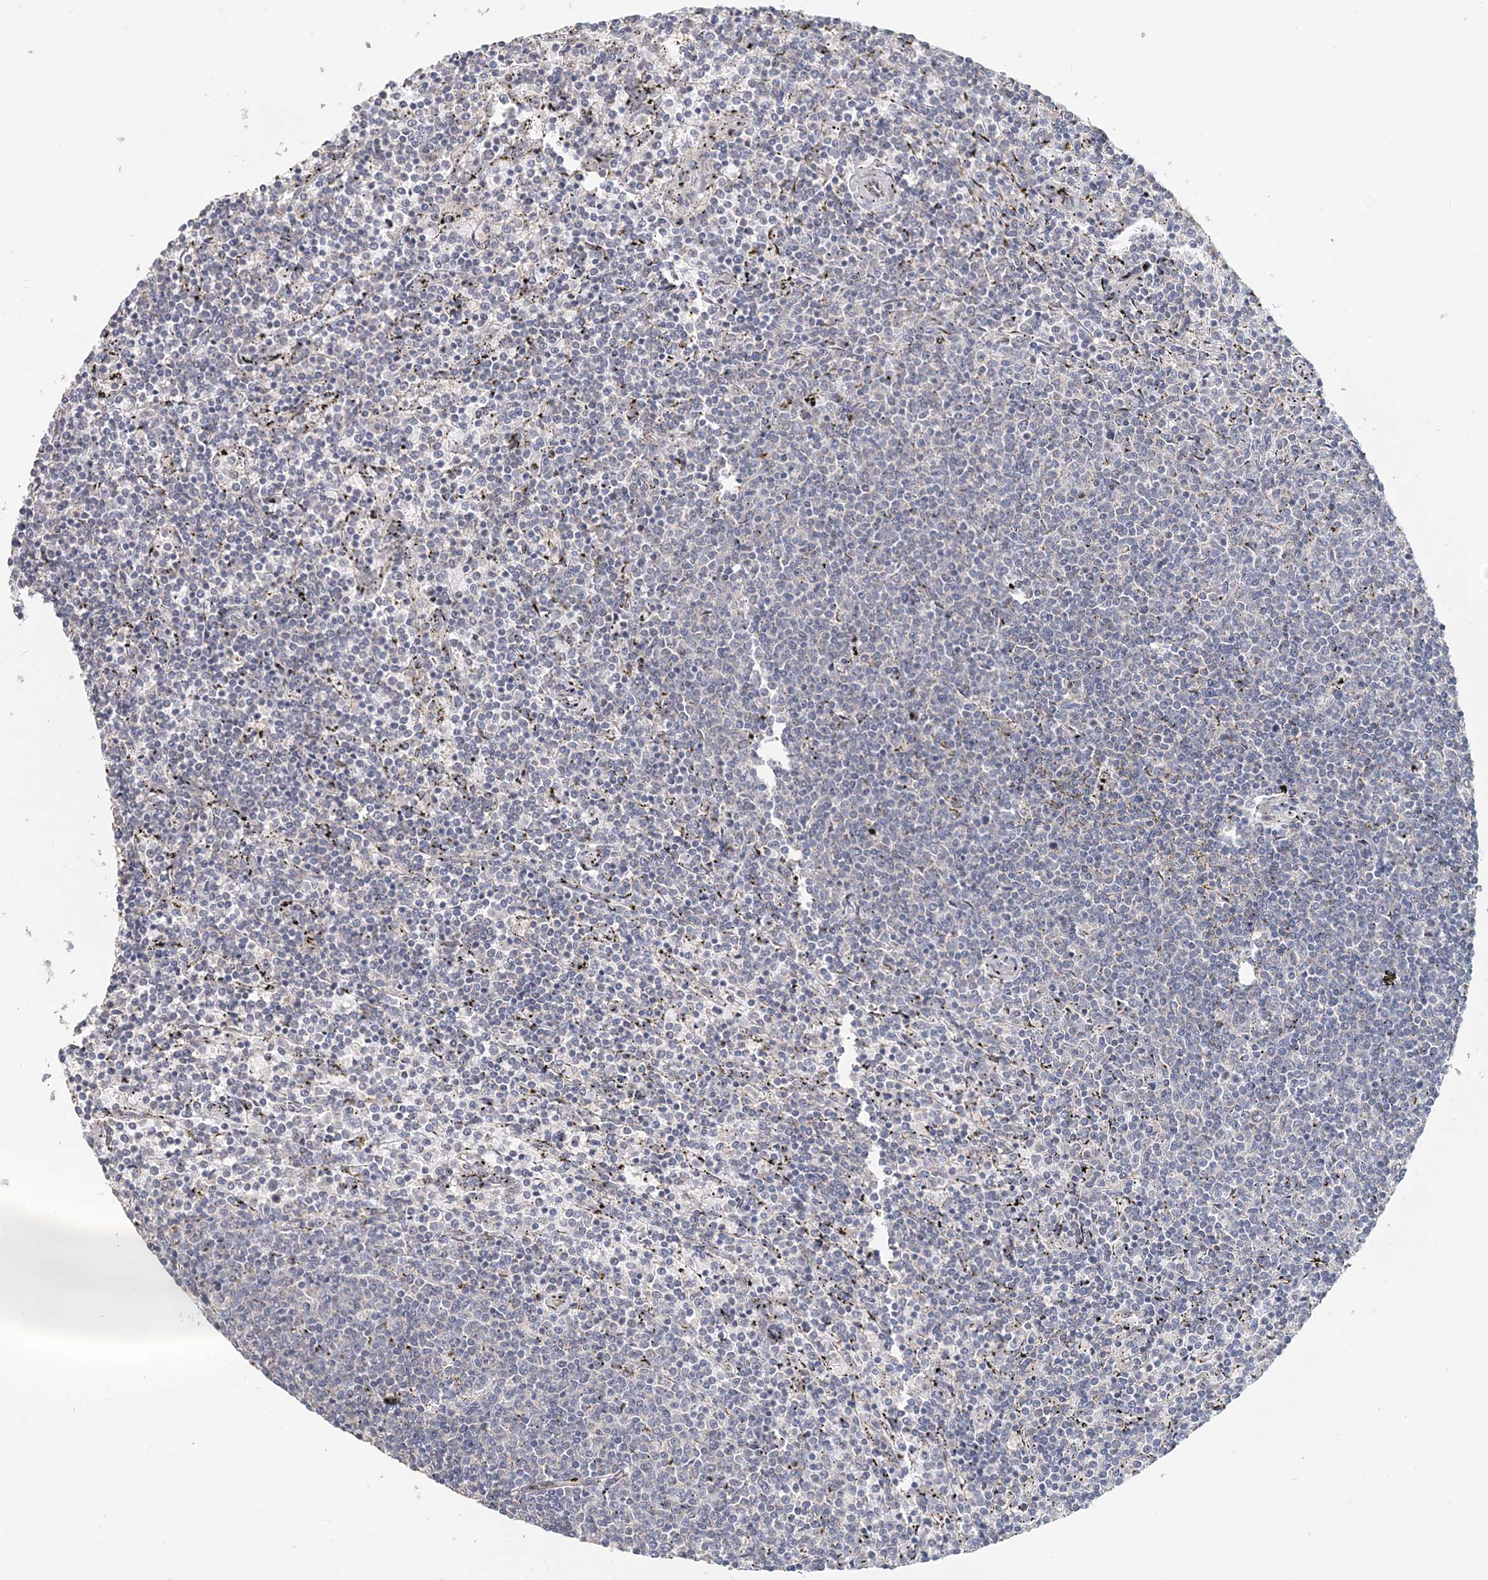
{"staining": {"intensity": "negative", "quantity": "none", "location": "none"}, "tissue": "lymphoma", "cell_type": "Tumor cells", "image_type": "cancer", "snomed": [{"axis": "morphology", "description": "Malignant lymphoma, non-Hodgkin's type, Low grade"}, {"axis": "topography", "description": "Spleen"}], "caption": "Immunohistochemical staining of human low-grade malignant lymphoma, non-Hodgkin's type displays no significant positivity in tumor cells.", "gene": "FBXO38", "patient": {"sex": "female", "age": 50}}